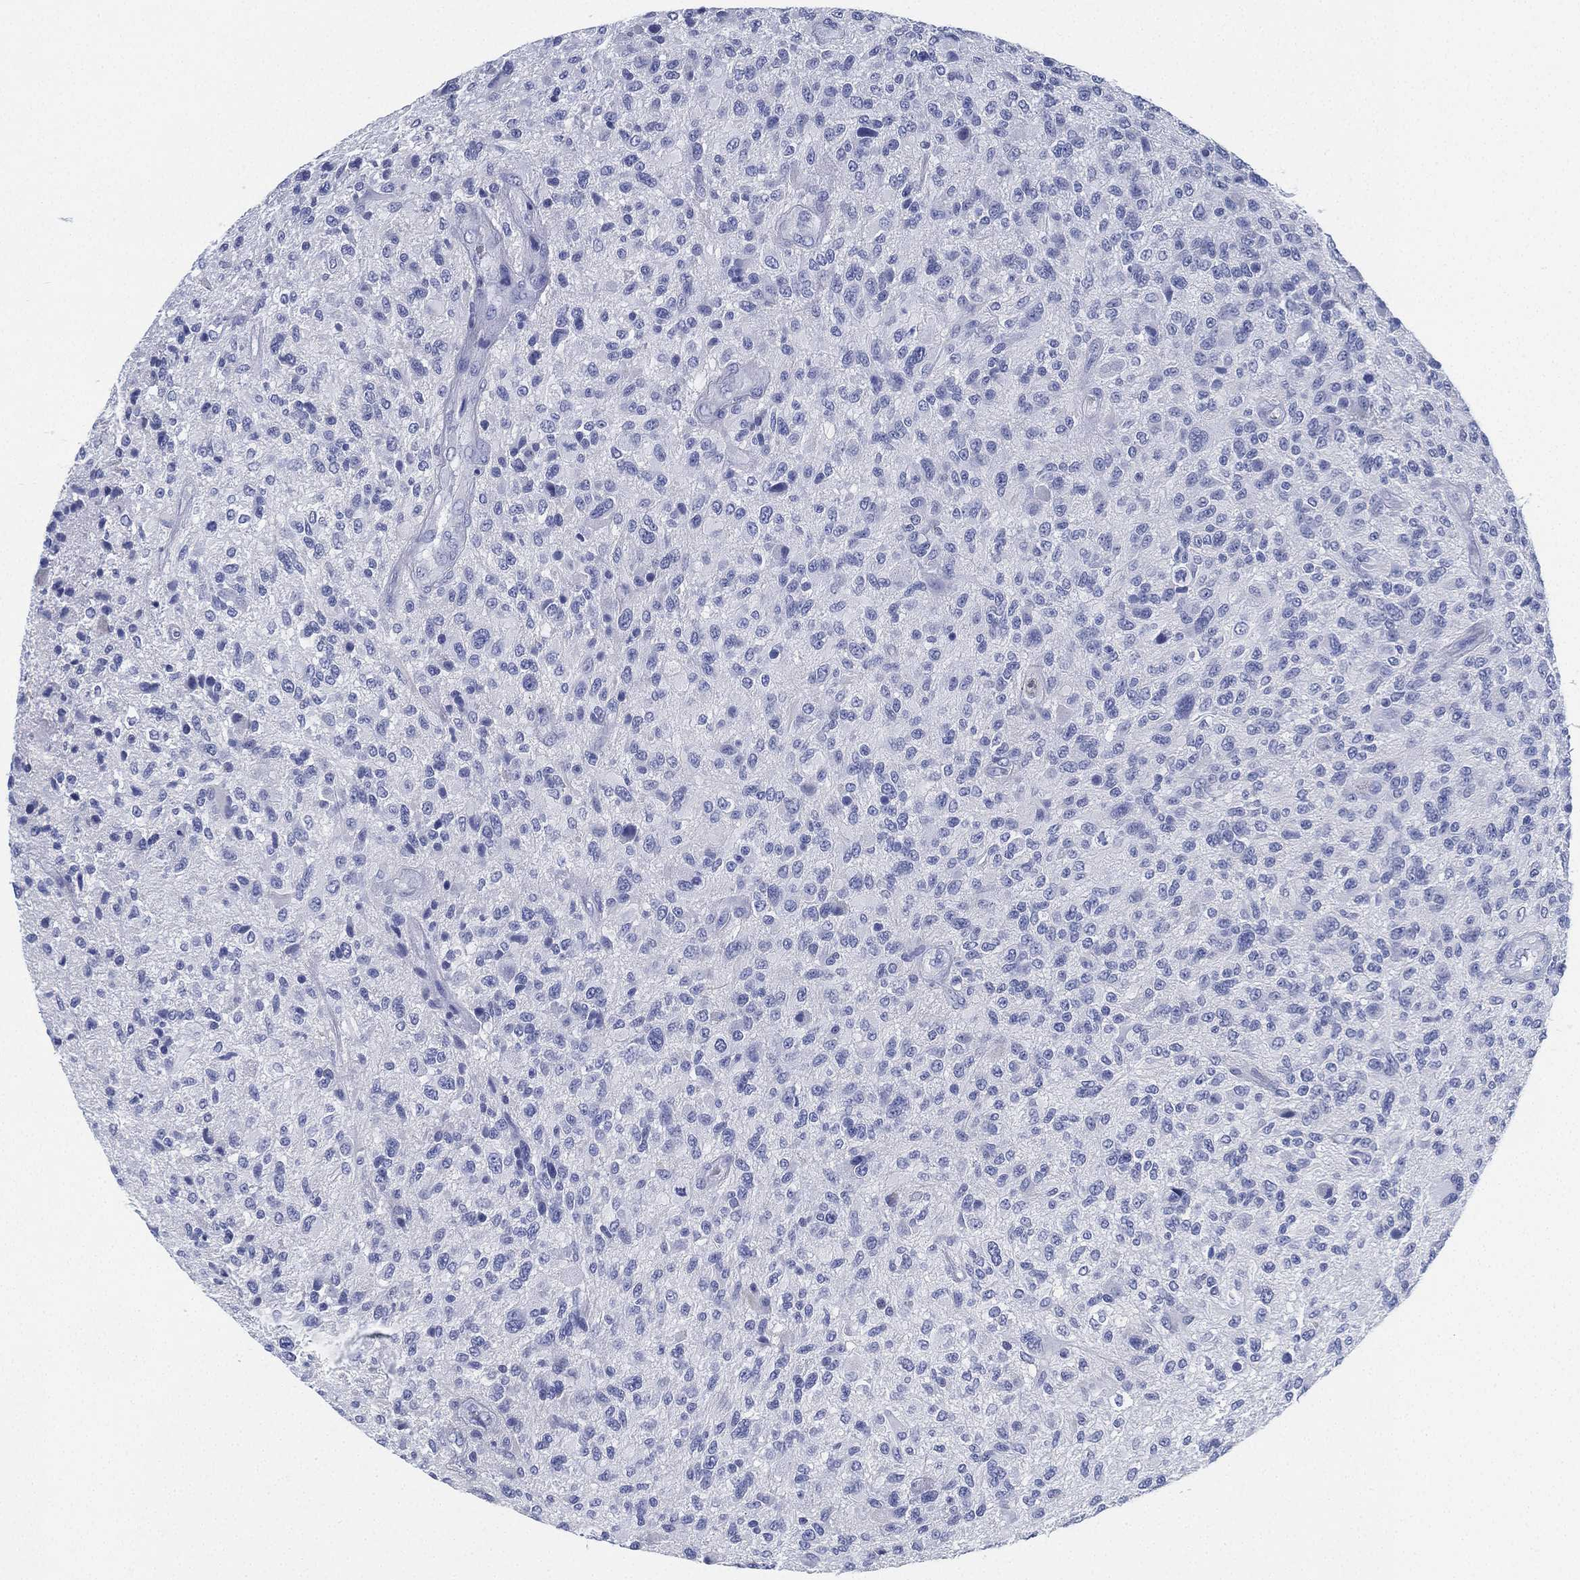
{"staining": {"intensity": "negative", "quantity": "none", "location": "none"}, "tissue": "glioma", "cell_type": "Tumor cells", "image_type": "cancer", "snomed": [{"axis": "morphology", "description": "Glioma, malignant, High grade"}, {"axis": "topography", "description": "Brain"}], "caption": "IHC micrograph of human malignant high-grade glioma stained for a protein (brown), which demonstrates no expression in tumor cells. (Stains: DAB (3,3'-diaminobenzidine) immunohistochemistry with hematoxylin counter stain, Microscopy: brightfield microscopy at high magnification).", "gene": "DEFB121", "patient": {"sex": "male", "age": 47}}